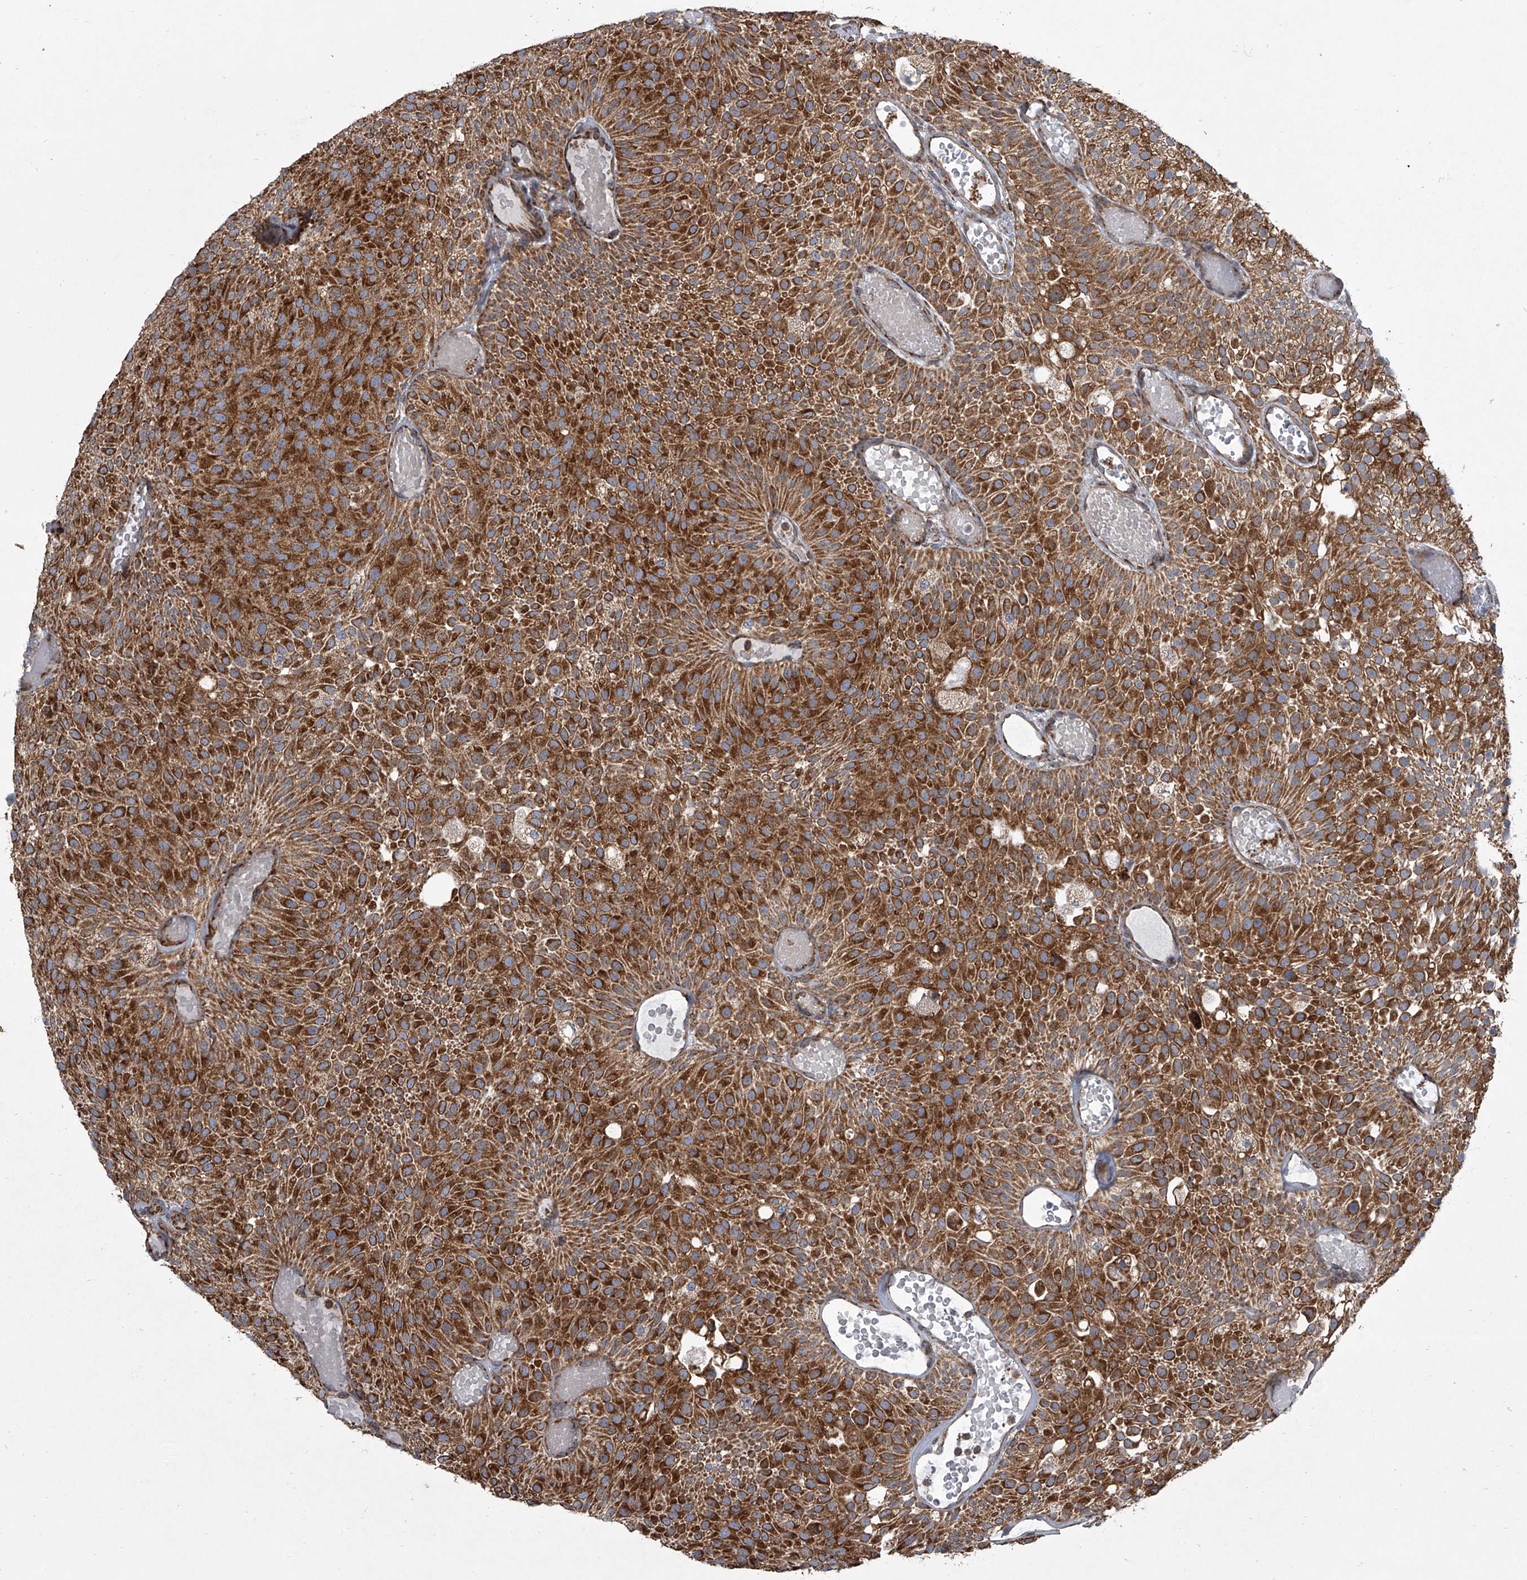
{"staining": {"intensity": "strong", "quantity": ">75%", "location": "cytoplasmic/membranous"}, "tissue": "urothelial cancer", "cell_type": "Tumor cells", "image_type": "cancer", "snomed": [{"axis": "morphology", "description": "Urothelial carcinoma, Low grade"}, {"axis": "topography", "description": "Urinary bladder"}], "caption": "This is a photomicrograph of immunohistochemistry staining of urothelial cancer, which shows strong positivity in the cytoplasmic/membranous of tumor cells.", "gene": "ZC3H15", "patient": {"sex": "male", "age": 78}}